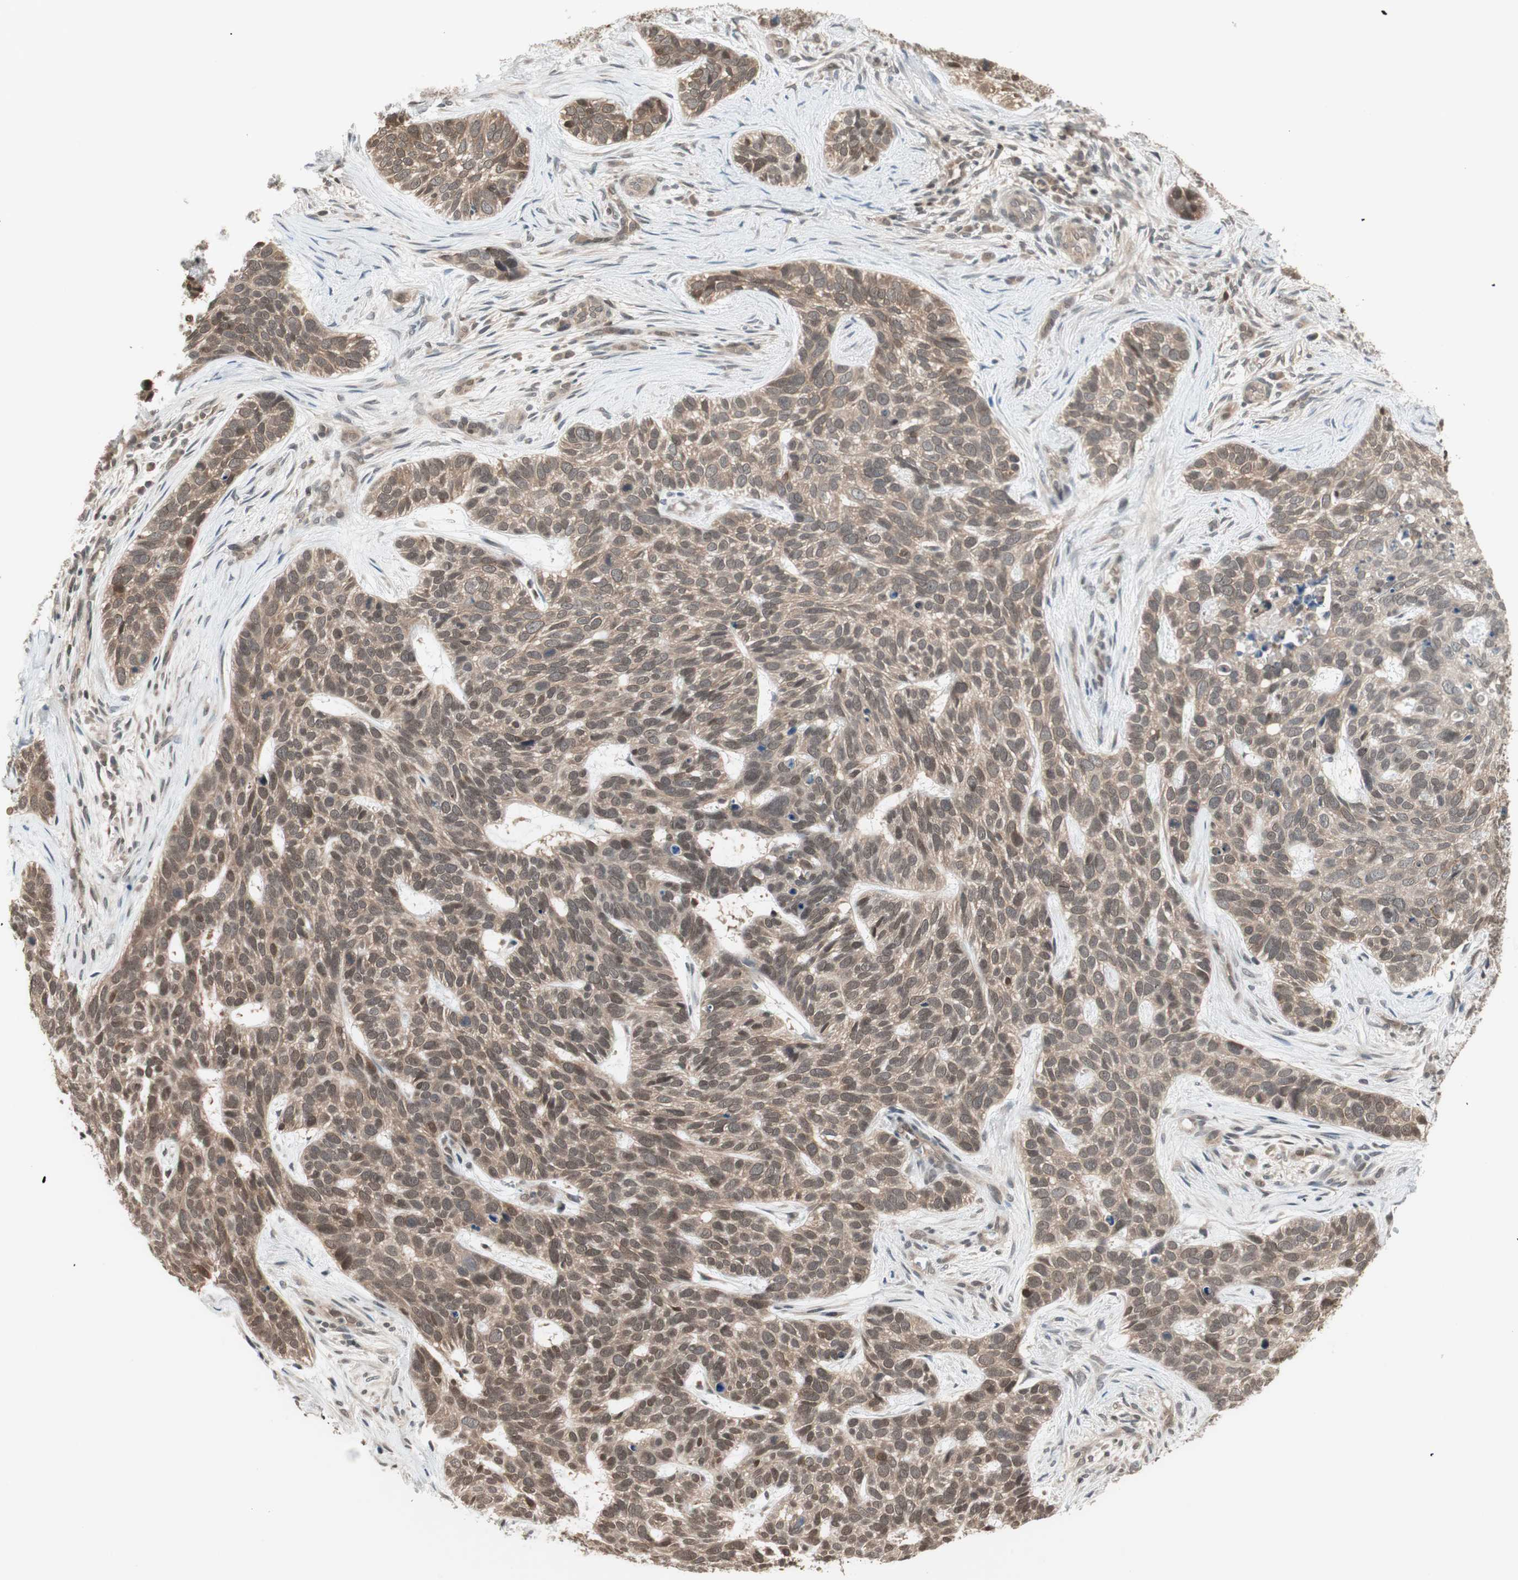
{"staining": {"intensity": "weak", "quantity": ">75%", "location": "cytoplasmic/membranous"}, "tissue": "skin cancer", "cell_type": "Tumor cells", "image_type": "cancer", "snomed": [{"axis": "morphology", "description": "Basal cell carcinoma"}, {"axis": "topography", "description": "Skin"}], "caption": "The immunohistochemical stain highlights weak cytoplasmic/membranous staining in tumor cells of basal cell carcinoma (skin) tissue.", "gene": "UBE2I", "patient": {"sex": "male", "age": 87}}